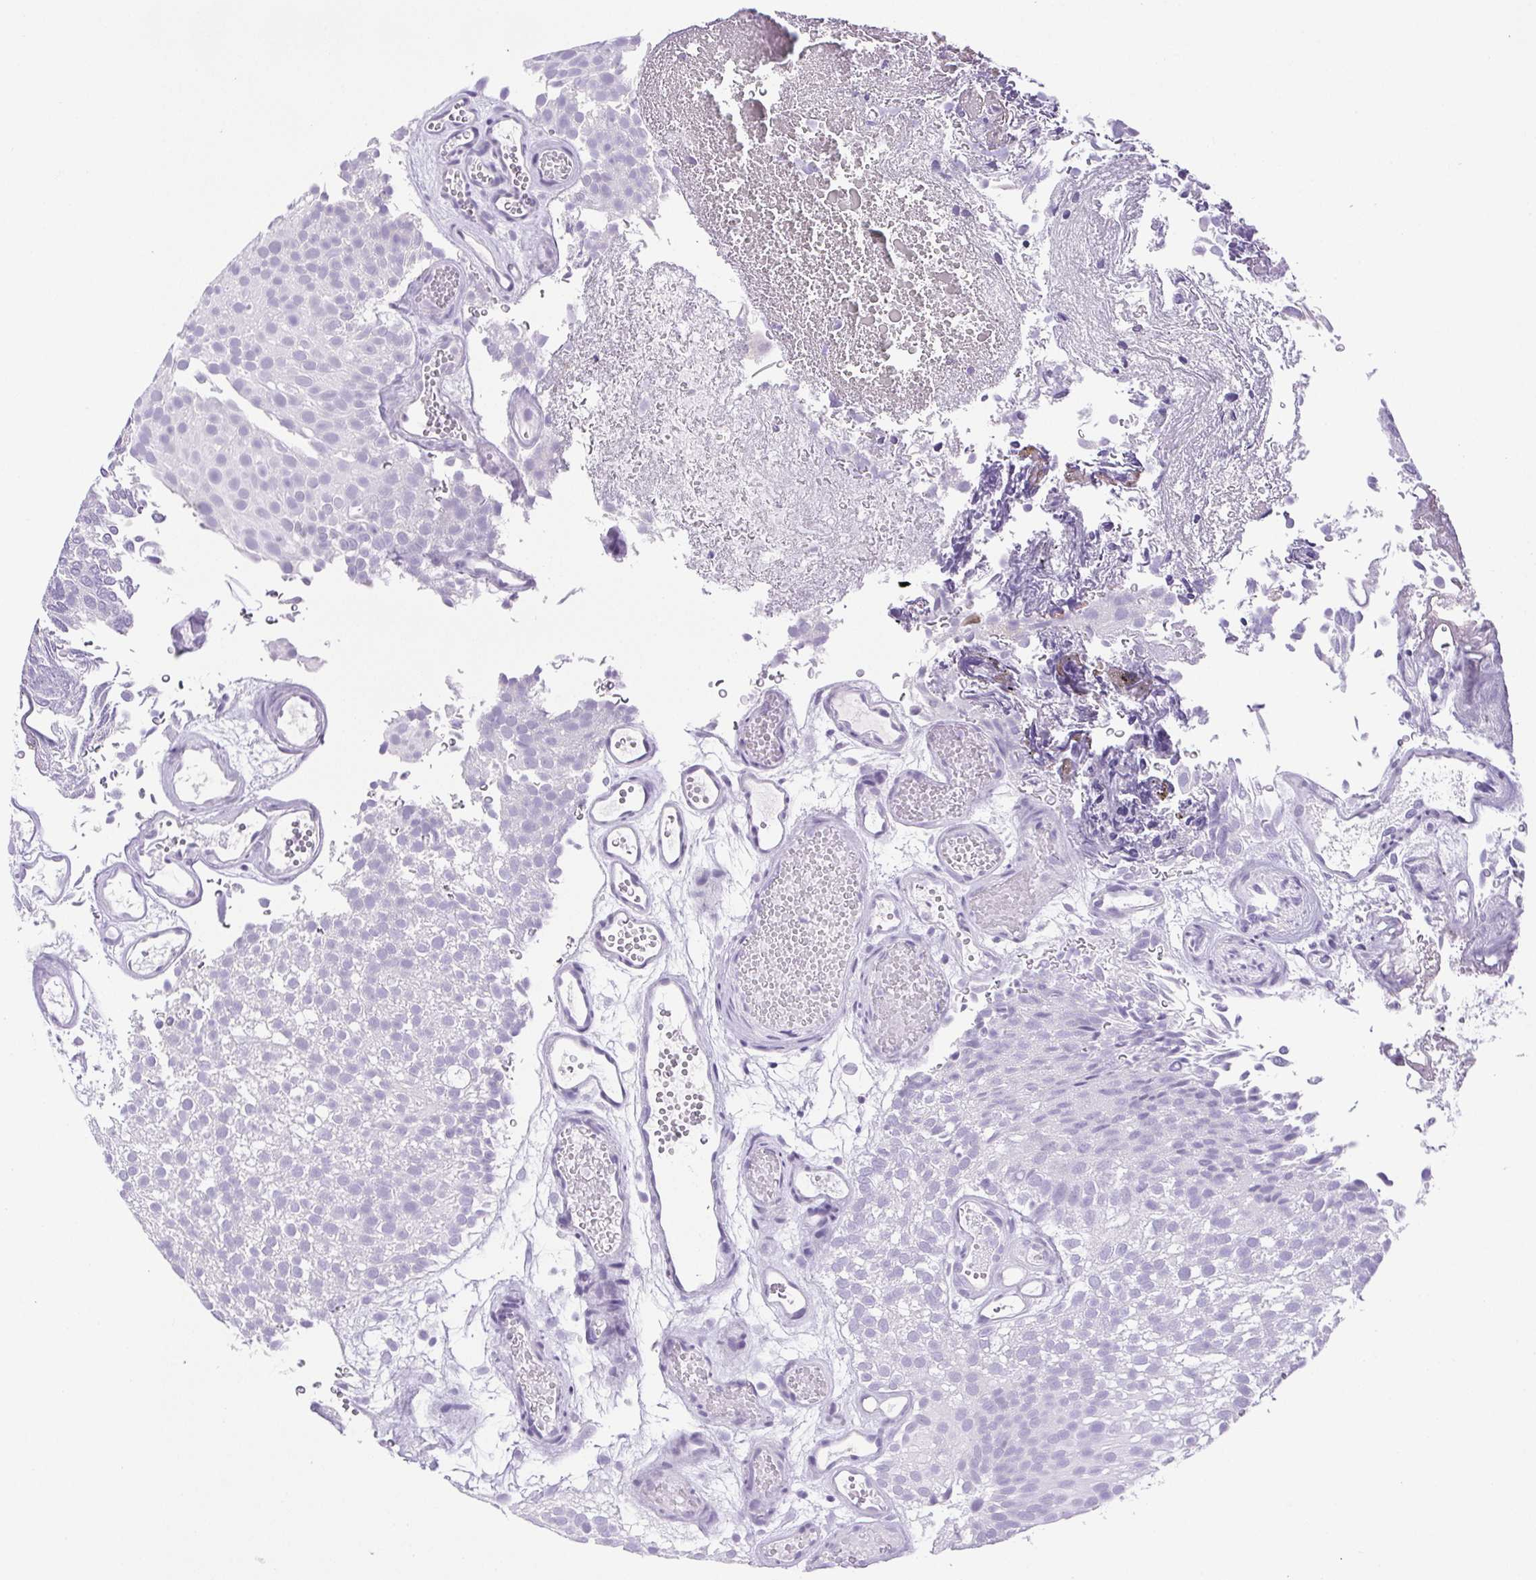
{"staining": {"intensity": "negative", "quantity": "none", "location": "none"}, "tissue": "urothelial cancer", "cell_type": "Tumor cells", "image_type": "cancer", "snomed": [{"axis": "morphology", "description": "Urothelial carcinoma, Low grade"}, {"axis": "topography", "description": "Urinary bladder"}], "caption": "Human low-grade urothelial carcinoma stained for a protein using IHC exhibits no positivity in tumor cells.", "gene": "HLA-G", "patient": {"sex": "male", "age": 78}}